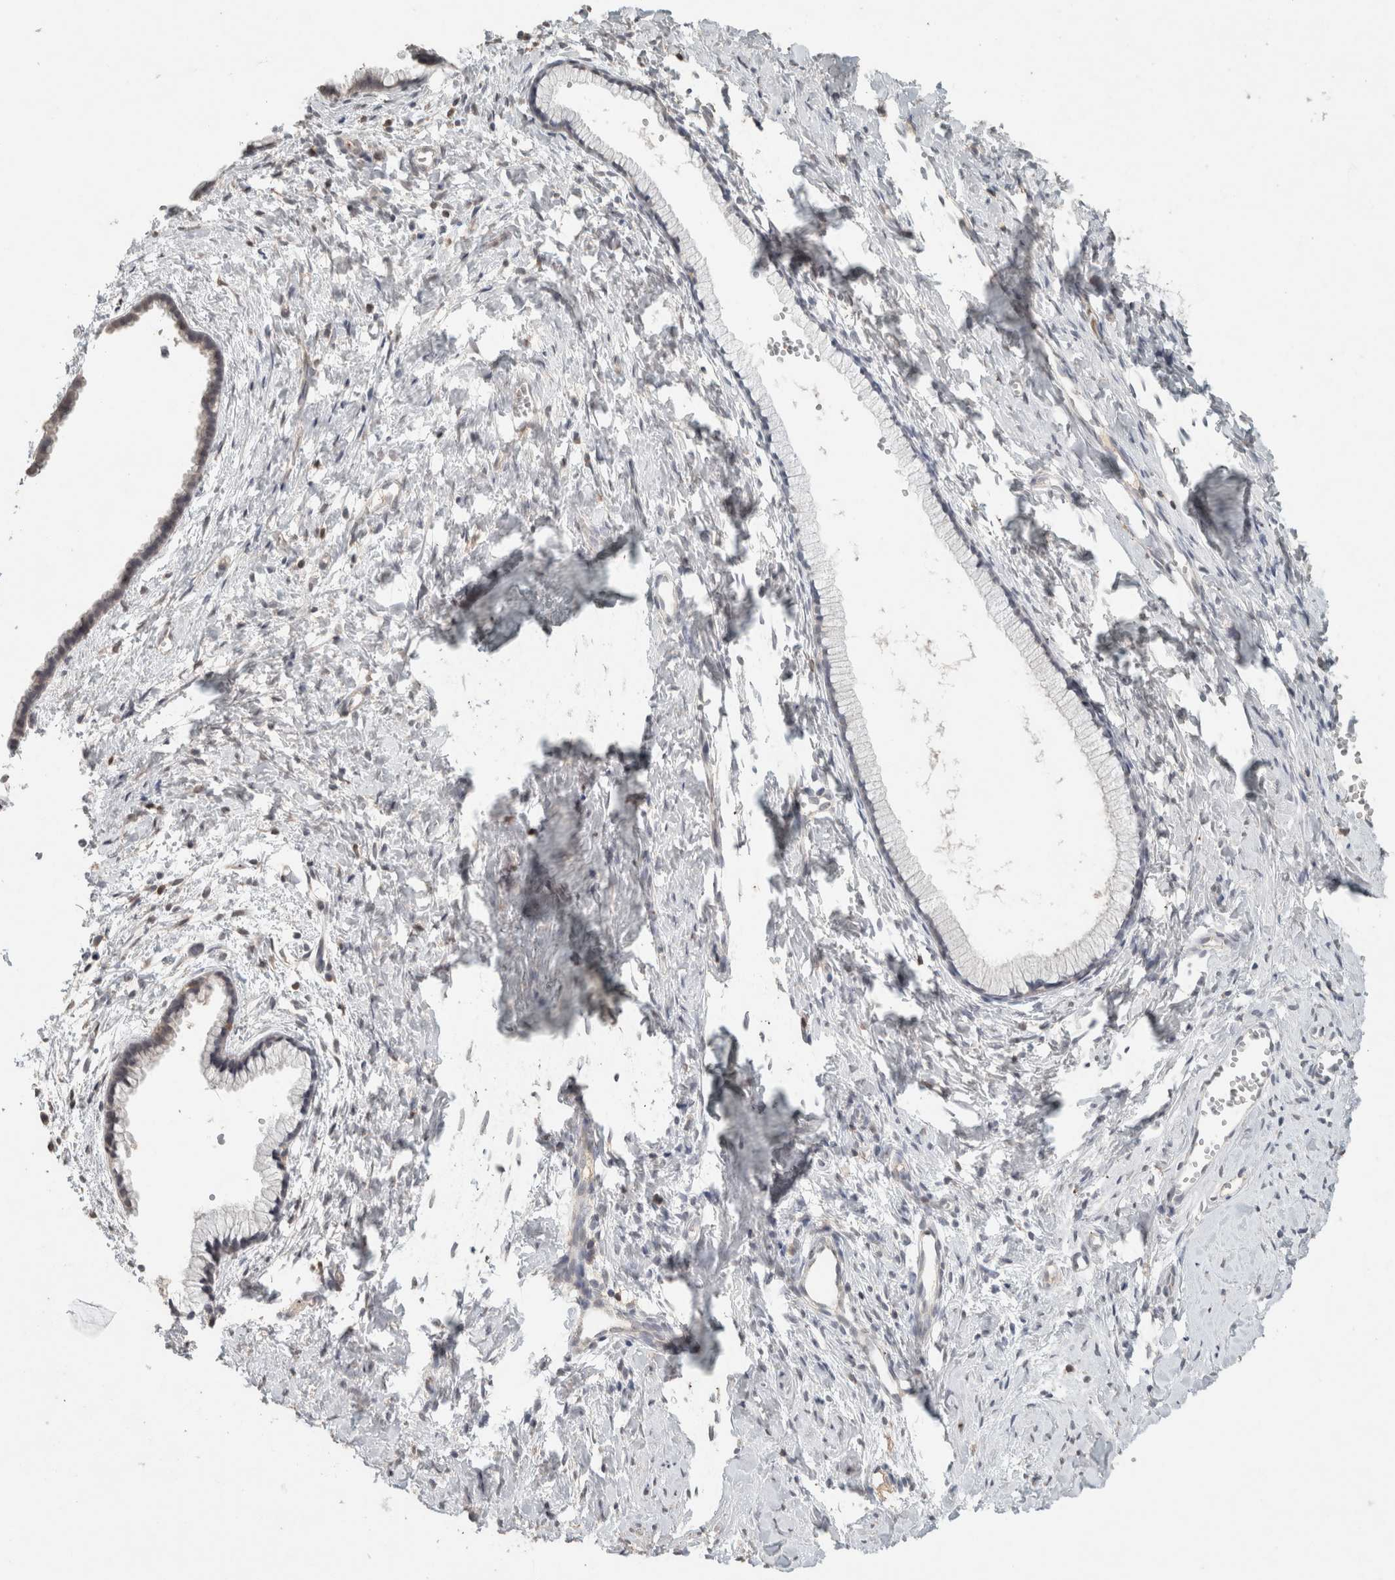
{"staining": {"intensity": "negative", "quantity": "none", "location": "none"}, "tissue": "cervix", "cell_type": "Glandular cells", "image_type": "normal", "snomed": [{"axis": "morphology", "description": "Normal tissue, NOS"}, {"axis": "topography", "description": "Cervix"}], "caption": "A high-resolution image shows immunohistochemistry staining of unremarkable cervix, which demonstrates no significant expression in glandular cells.", "gene": "TRAT1", "patient": {"sex": "female", "age": 75}}